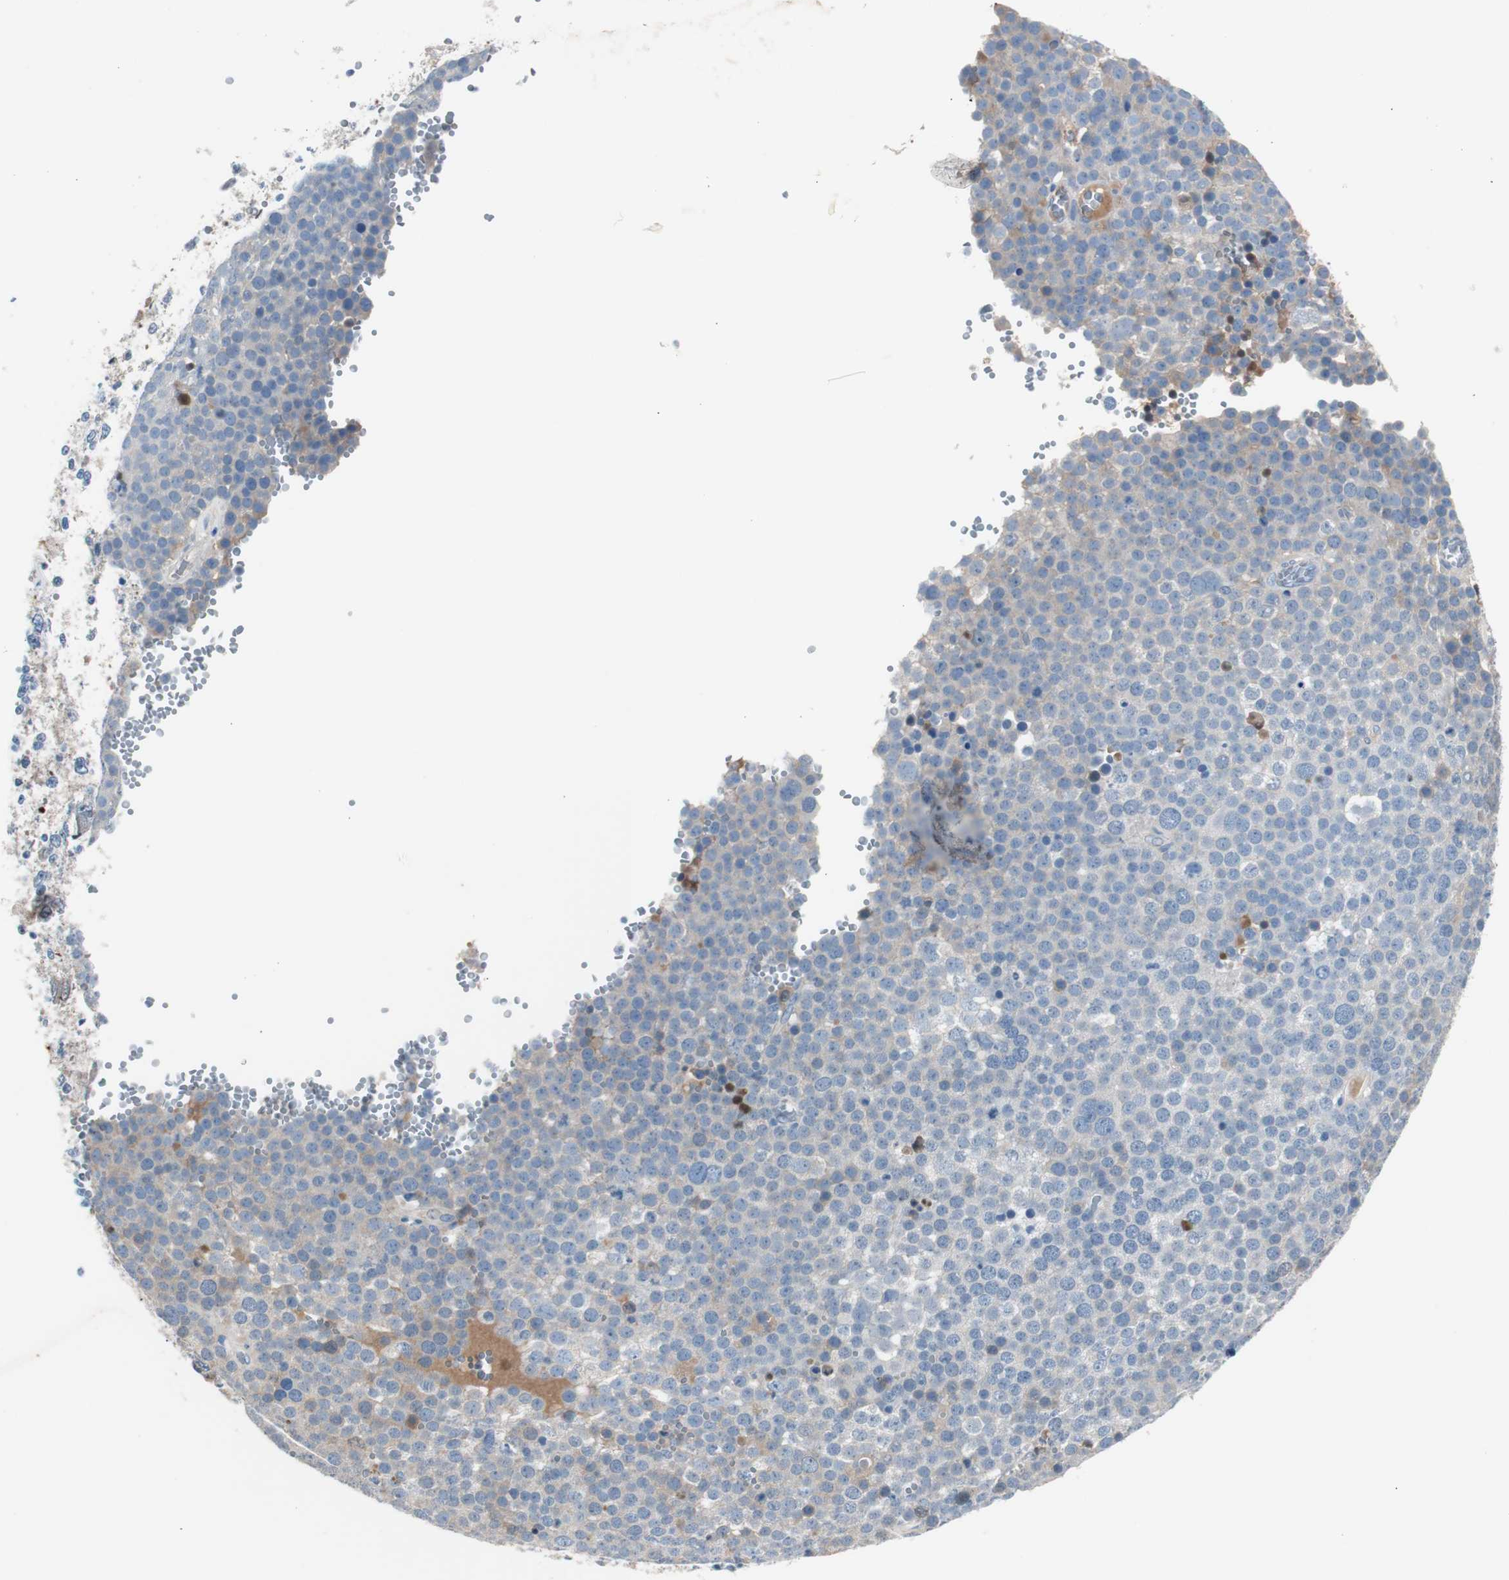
{"staining": {"intensity": "weak", "quantity": "<25%", "location": "cytoplasmic/membranous"}, "tissue": "testis cancer", "cell_type": "Tumor cells", "image_type": "cancer", "snomed": [{"axis": "morphology", "description": "Seminoma, NOS"}, {"axis": "topography", "description": "Testis"}], "caption": "Micrograph shows no protein positivity in tumor cells of testis seminoma tissue.", "gene": "SERPINF1", "patient": {"sex": "male", "age": 71}}